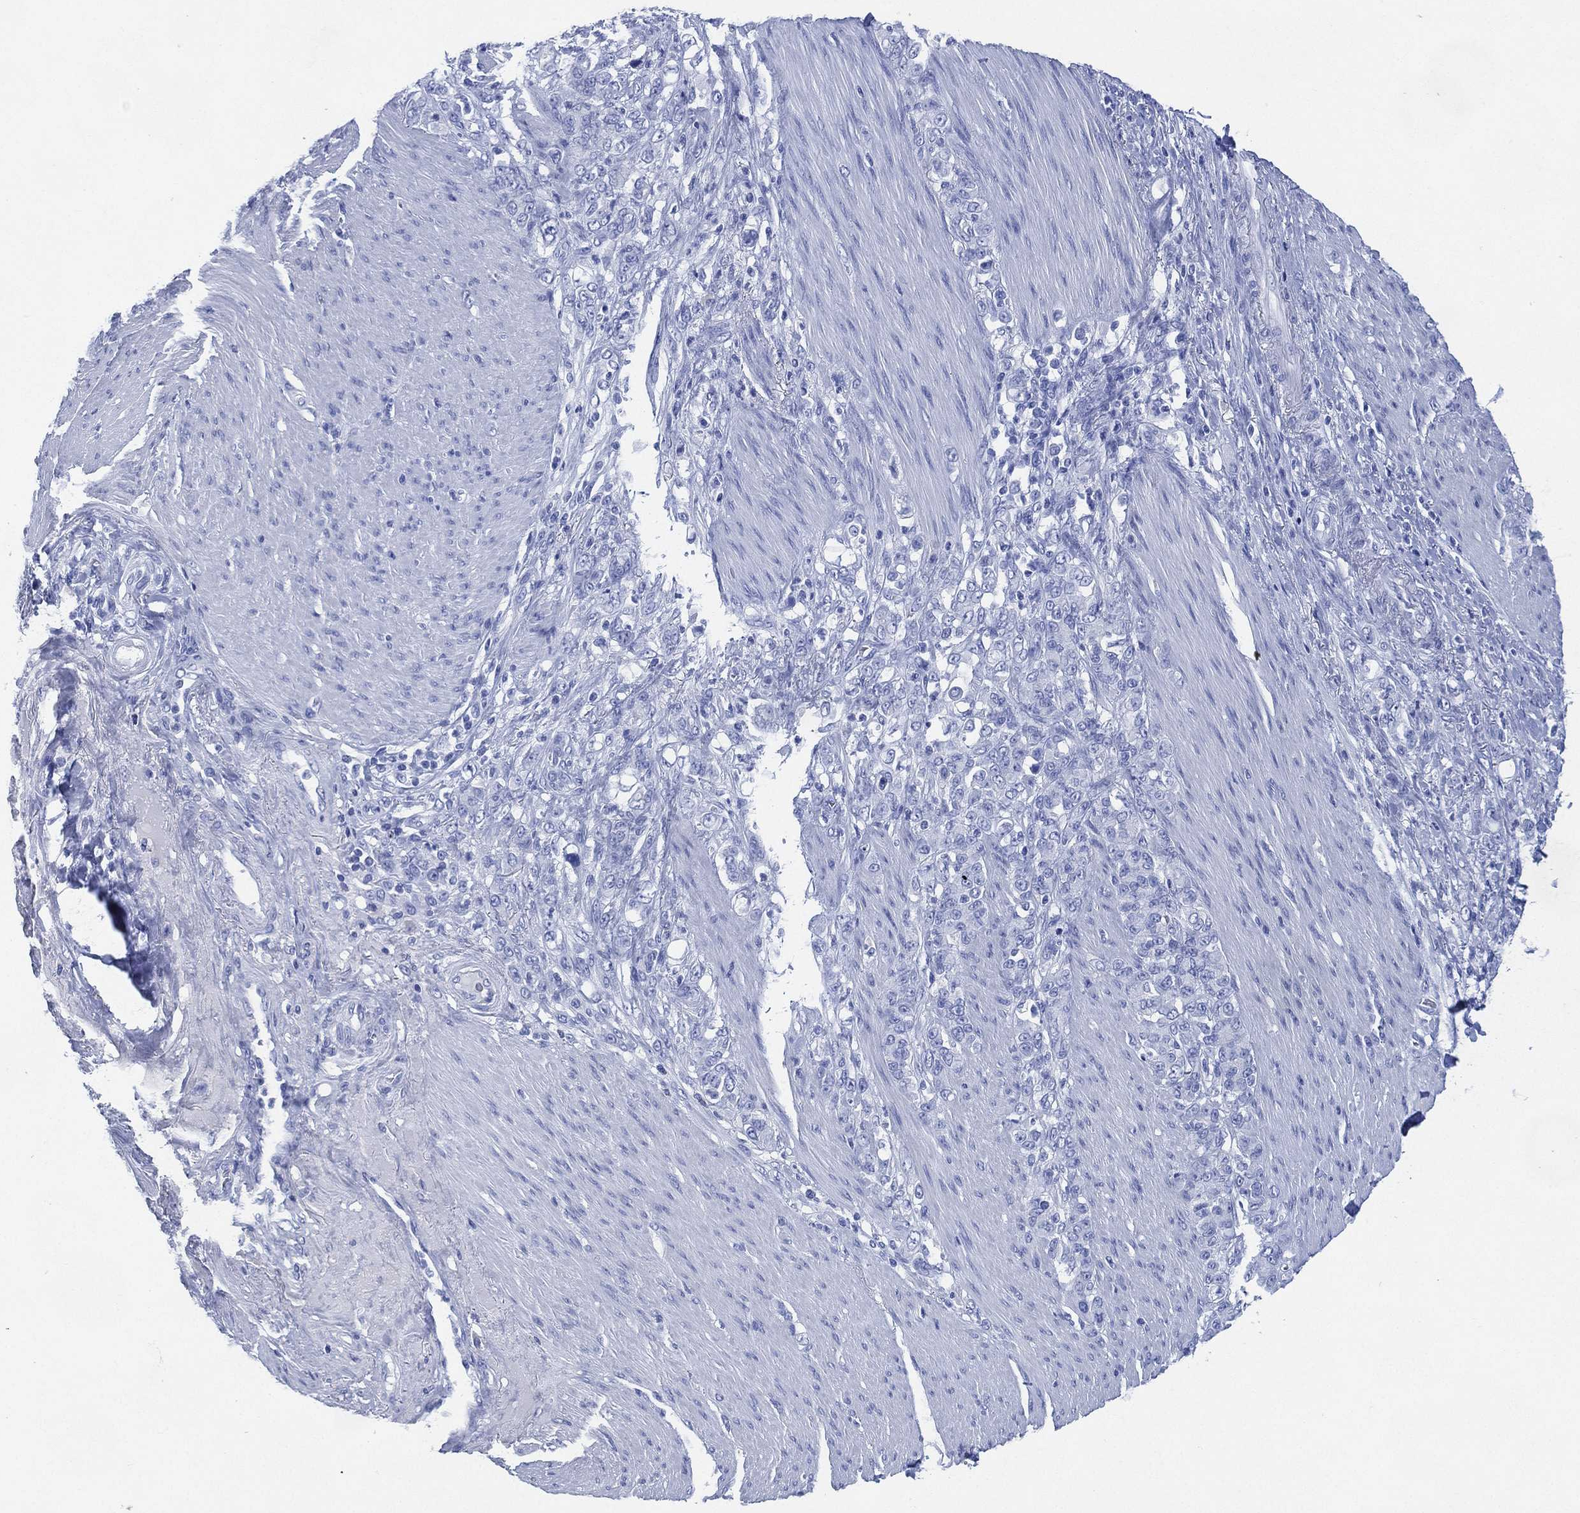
{"staining": {"intensity": "negative", "quantity": "none", "location": "none"}, "tissue": "stomach cancer", "cell_type": "Tumor cells", "image_type": "cancer", "snomed": [{"axis": "morphology", "description": "Adenocarcinoma, NOS"}, {"axis": "topography", "description": "Stomach"}], "caption": "The immunohistochemistry image has no significant expression in tumor cells of stomach cancer tissue.", "gene": "SIGLECL1", "patient": {"sex": "female", "age": 79}}